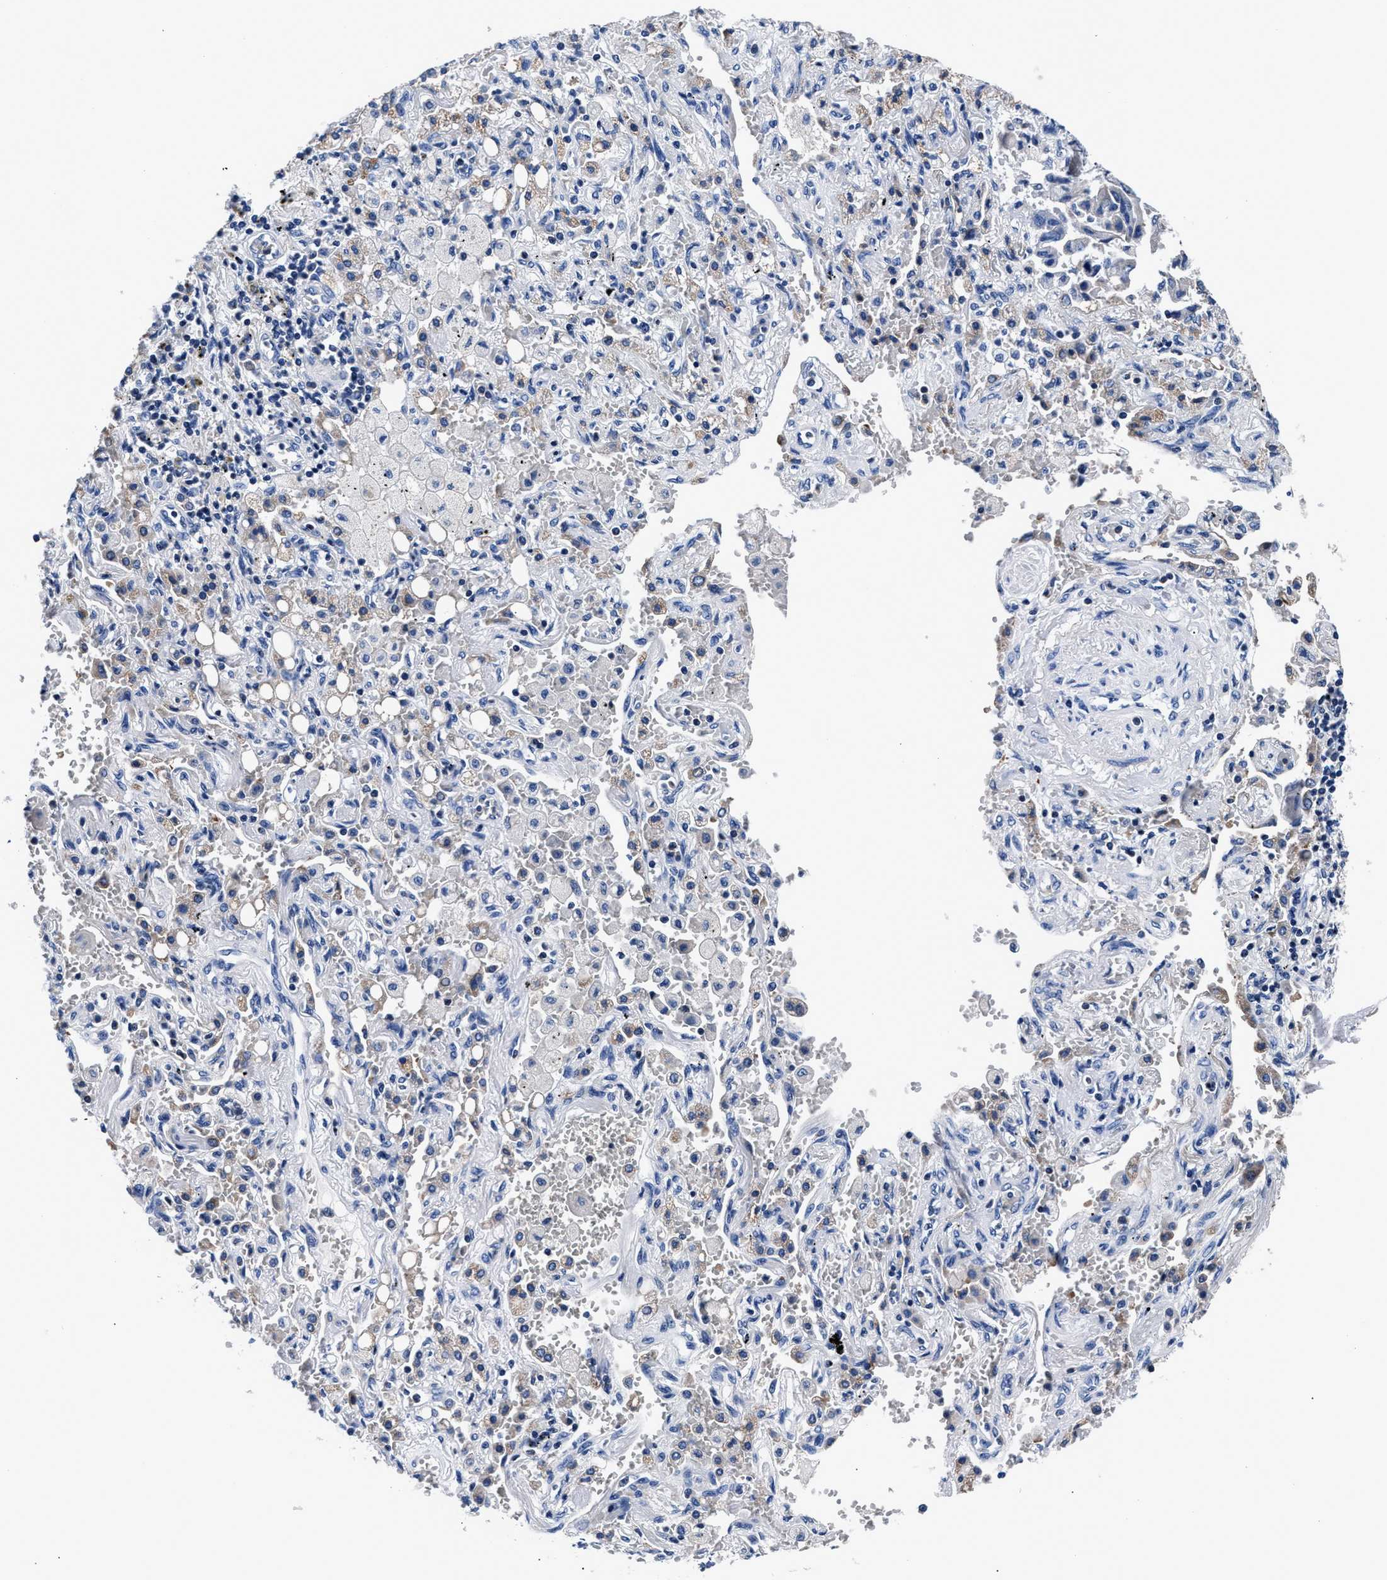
{"staining": {"intensity": "negative", "quantity": "none", "location": "none"}, "tissue": "lung cancer", "cell_type": "Tumor cells", "image_type": "cancer", "snomed": [{"axis": "morphology", "description": "Adenocarcinoma, NOS"}, {"axis": "topography", "description": "Lung"}], "caption": "Human lung cancer stained for a protein using immunohistochemistry shows no staining in tumor cells.", "gene": "PHF24", "patient": {"sex": "female", "age": 65}}